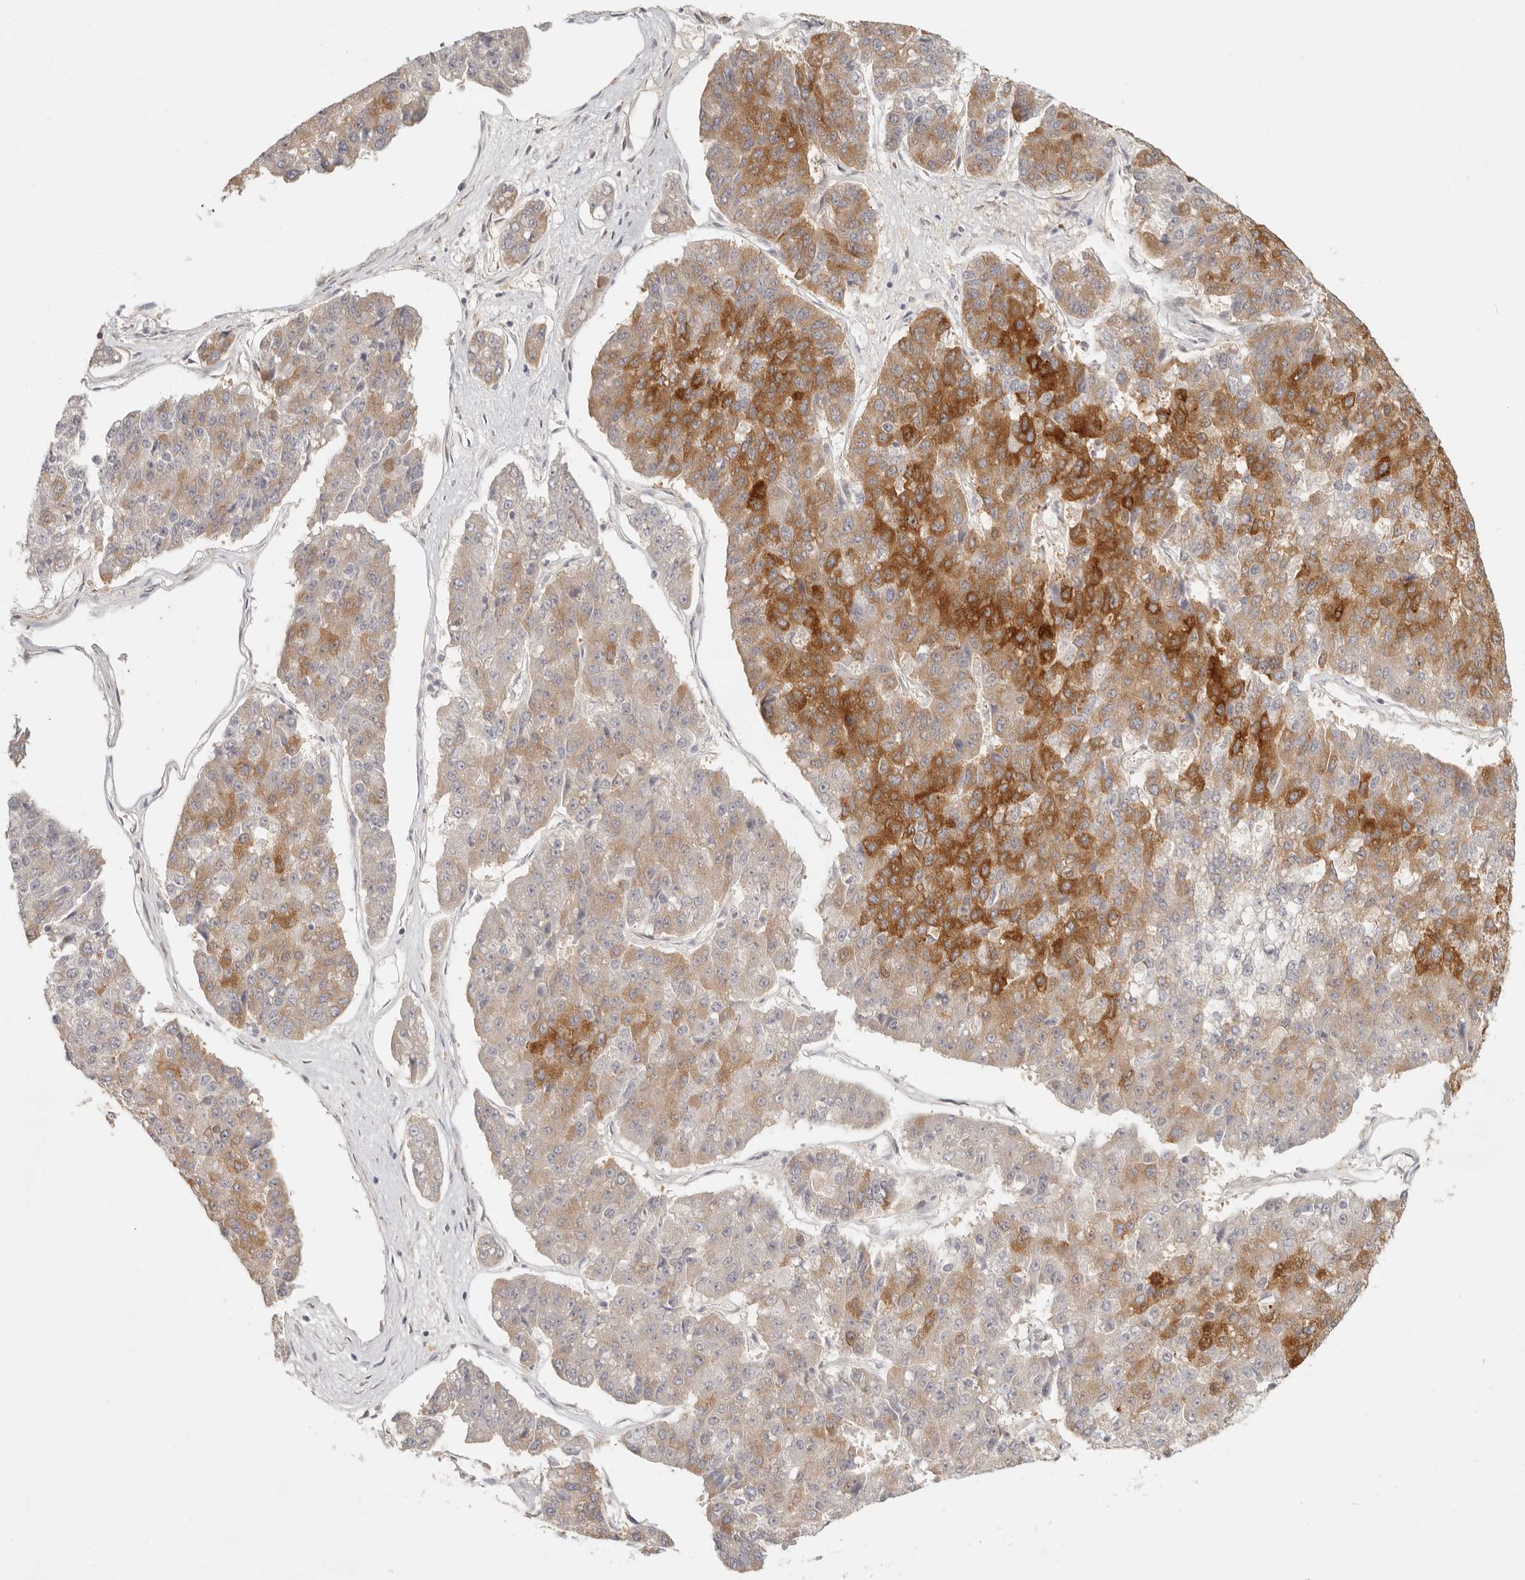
{"staining": {"intensity": "strong", "quantity": "25%-75%", "location": "cytoplasmic/membranous"}, "tissue": "pancreatic cancer", "cell_type": "Tumor cells", "image_type": "cancer", "snomed": [{"axis": "morphology", "description": "Adenocarcinoma, NOS"}, {"axis": "topography", "description": "Pancreas"}], "caption": "This micrograph displays immunohistochemistry (IHC) staining of pancreatic cancer (adenocarcinoma), with high strong cytoplasmic/membranous expression in about 25%-75% of tumor cells.", "gene": "PABPC4", "patient": {"sex": "male", "age": 50}}